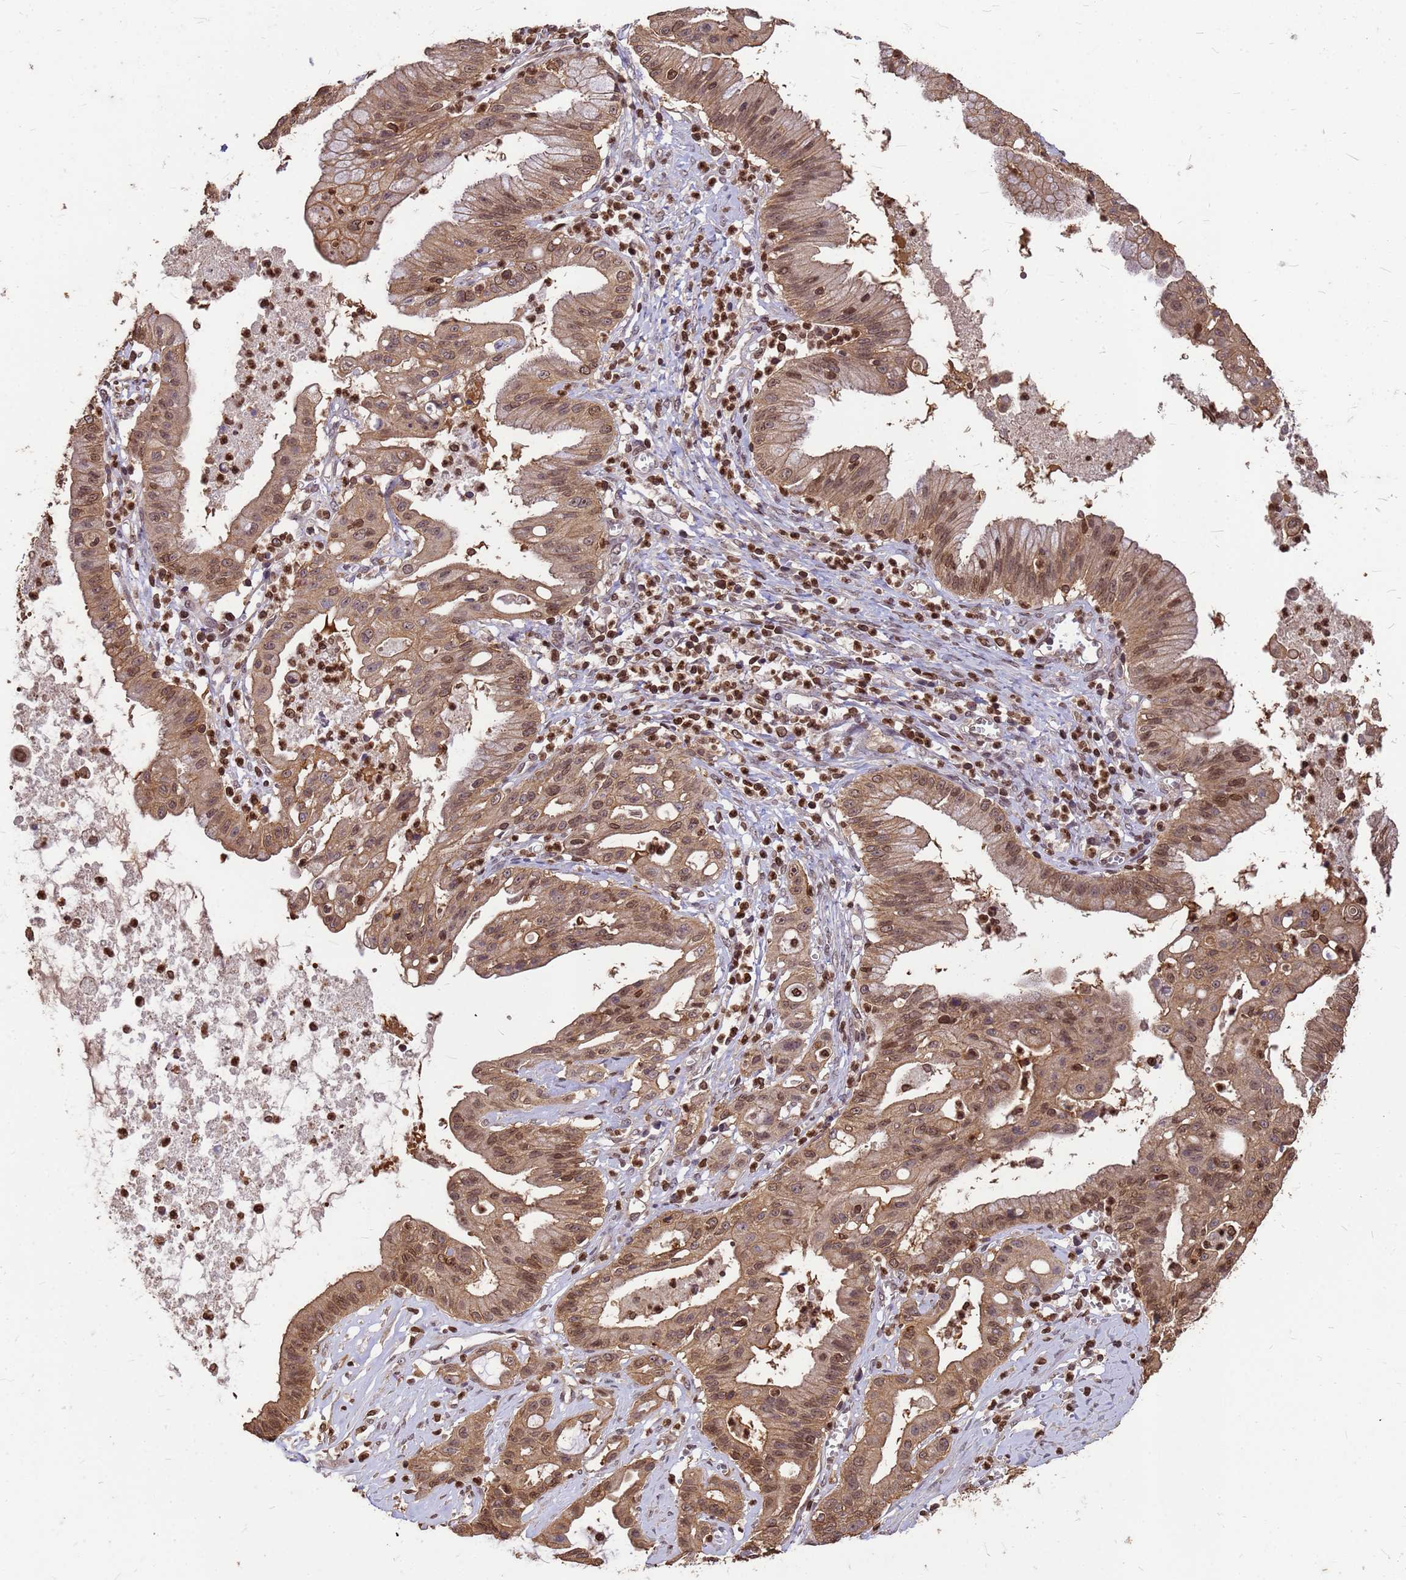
{"staining": {"intensity": "moderate", "quantity": ">75%", "location": "cytoplasmic/membranous,nuclear"}, "tissue": "ovarian cancer", "cell_type": "Tumor cells", "image_type": "cancer", "snomed": [{"axis": "morphology", "description": "Cystadenocarcinoma, mucinous, NOS"}, {"axis": "topography", "description": "Ovary"}], "caption": "This micrograph demonstrates ovarian cancer stained with immunohistochemistry to label a protein in brown. The cytoplasmic/membranous and nuclear of tumor cells show moderate positivity for the protein. Nuclei are counter-stained blue.", "gene": "C1orf35", "patient": {"sex": "female", "age": 70}}